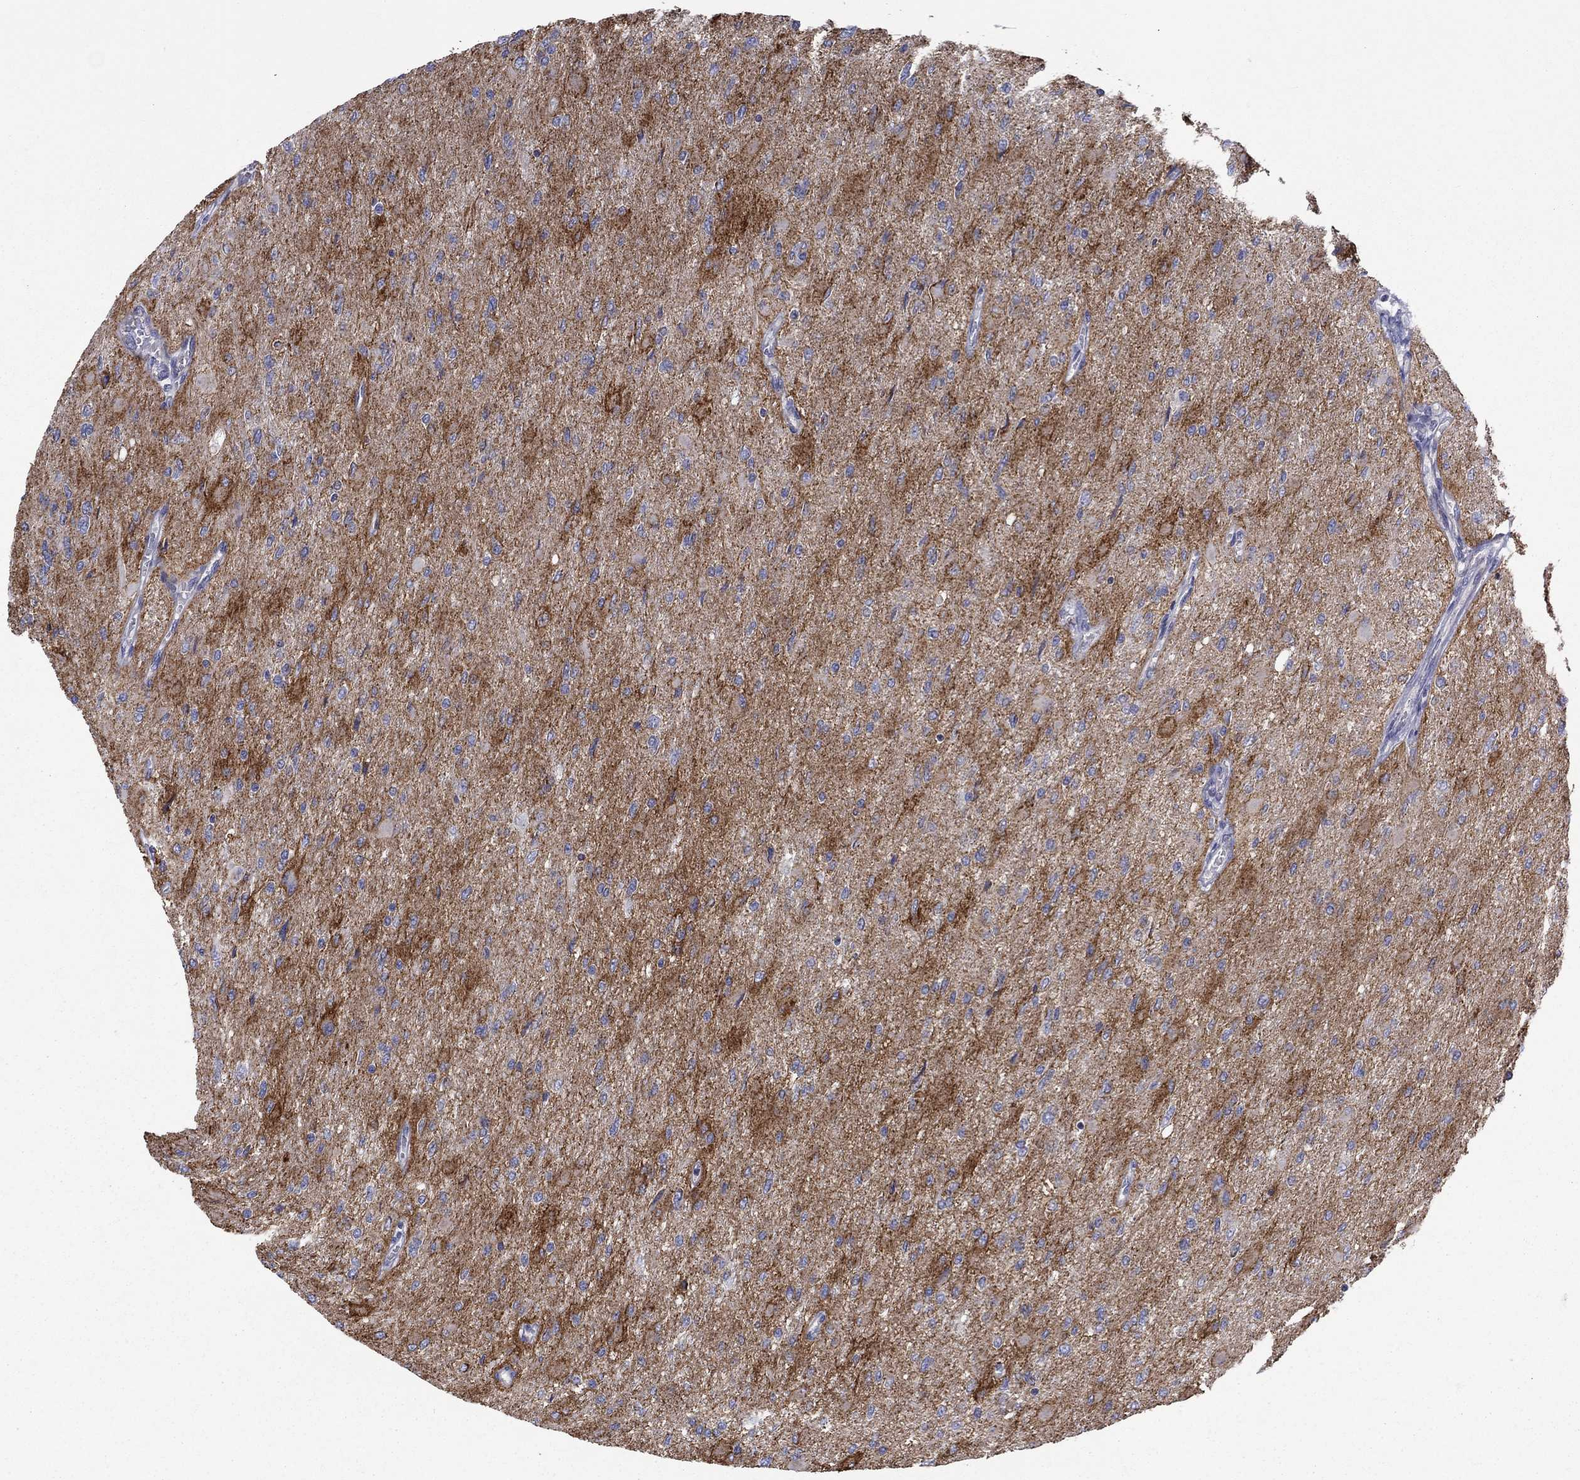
{"staining": {"intensity": "negative", "quantity": "none", "location": "none"}, "tissue": "glioma", "cell_type": "Tumor cells", "image_type": "cancer", "snomed": [{"axis": "morphology", "description": "Glioma, malignant, High grade"}, {"axis": "topography", "description": "Cerebral cortex"}], "caption": "Tumor cells show no significant staining in glioma.", "gene": "CISD1", "patient": {"sex": "female", "age": 36}}